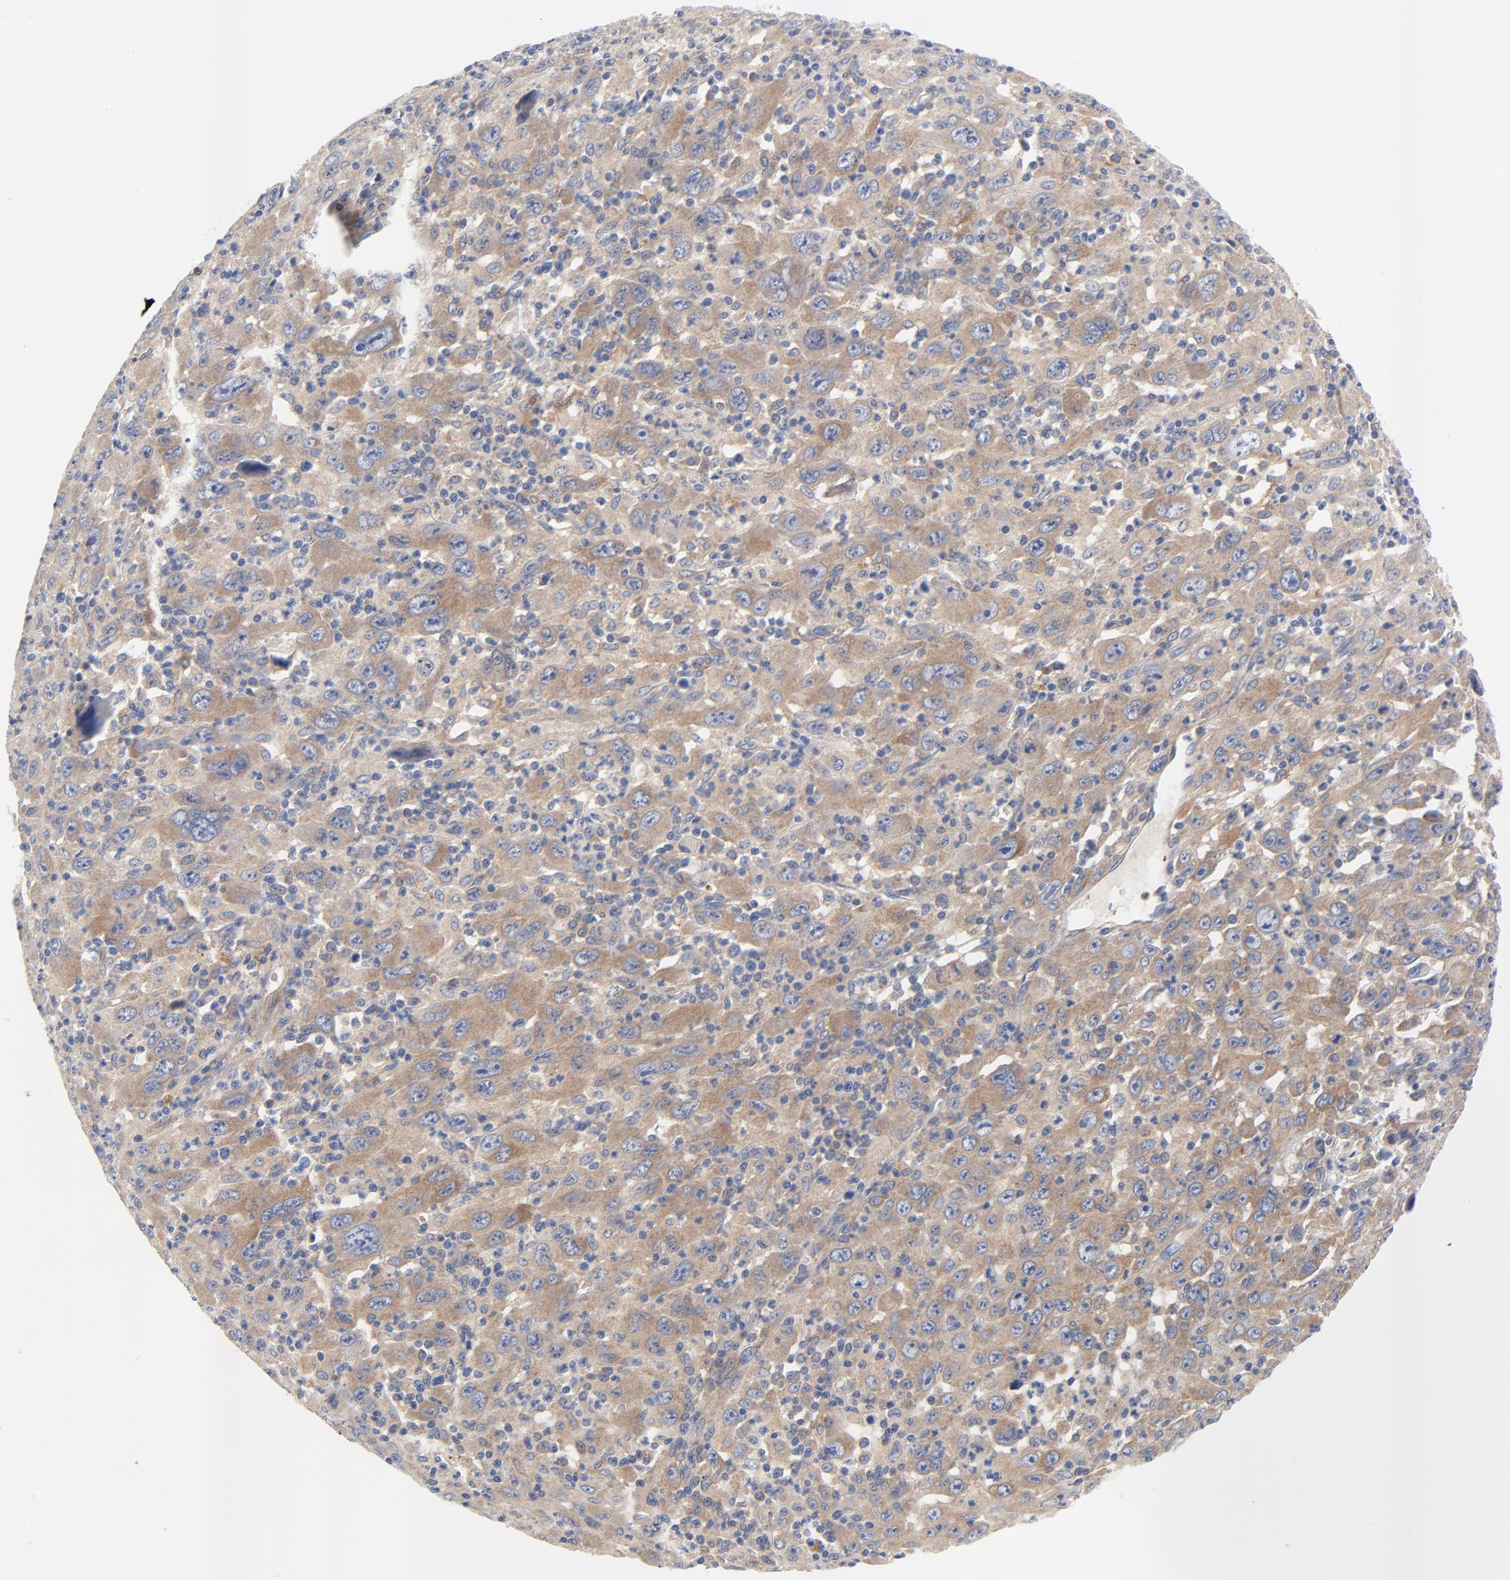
{"staining": {"intensity": "weak", "quantity": ">75%", "location": "cytoplasmic/membranous"}, "tissue": "melanoma", "cell_type": "Tumor cells", "image_type": "cancer", "snomed": [{"axis": "morphology", "description": "Malignant melanoma, Metastatic site"}, {"axis": "topography", "description": "Skin"}], "caption": "Protein staining shows weak cytoplasmic/membranous staining in about >75% of tumor cells in malignant melanoma (metastatic site).", "gene": "VAV2", "patient": {"sex": "female", "age": 56}}